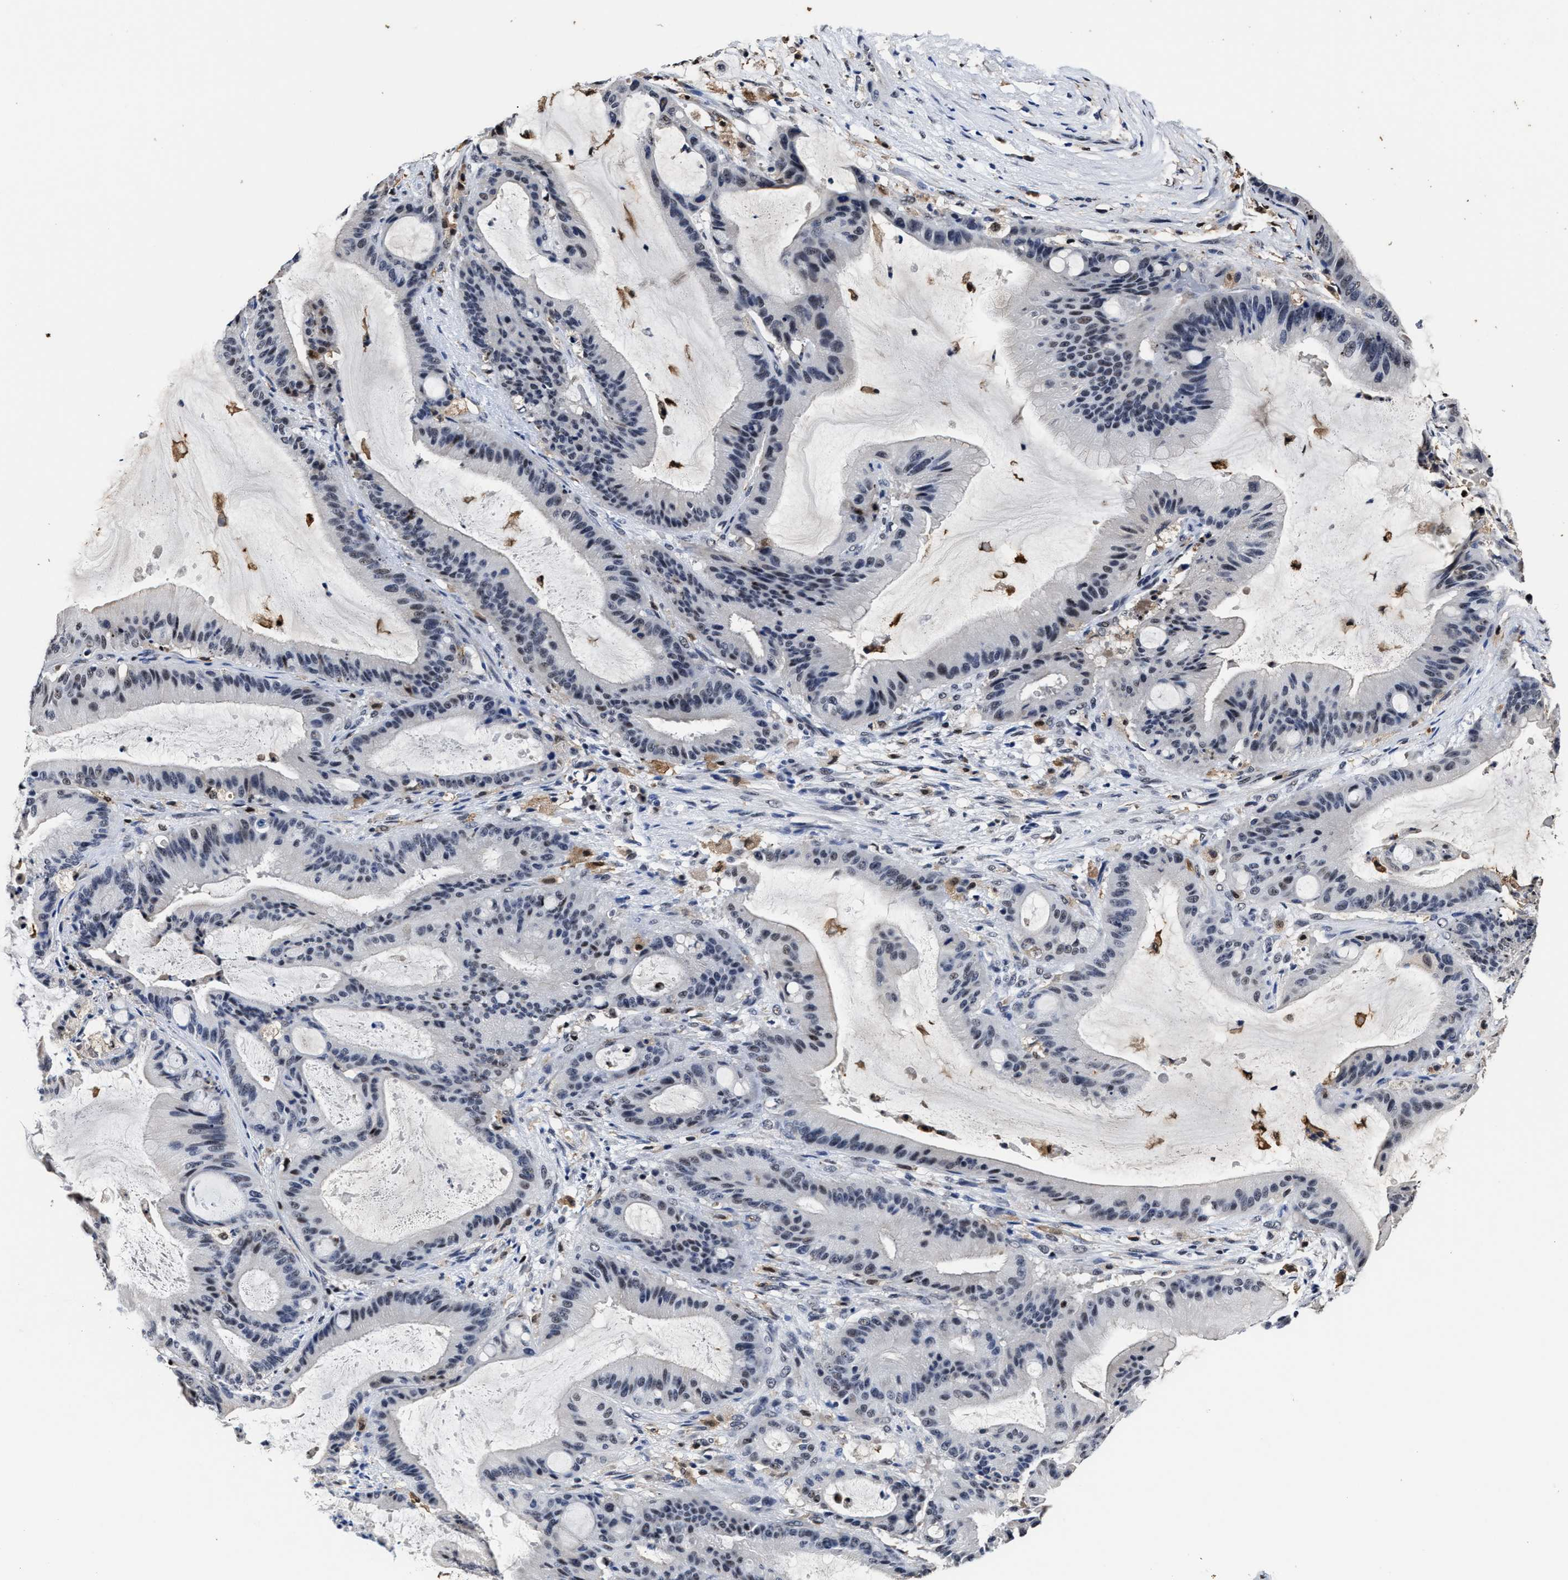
{"staining": {"intensity": "negative", "quantity": "none", "location": "none"}, "tissue": "liver cancer", "cell_type": "Tumor cells", "image_type": "cancer", "snomed": [{"axis": "morphology", "description": "Normal tissue, NOS"}, {"axis": "morphology", "description": "Cholangiocarcinoma"}, {"axis": "topography", "description": "Liver"}, {"axis": "topography", "description": "Peripheral nerve tissue"}], "caption": "Human liver cancer stained for a protein using immunohistochemistry (IHC) shows no staining in tumor cells.", "gene": "PRPF4B", "patient": {"sex": "female", "age": 73}}